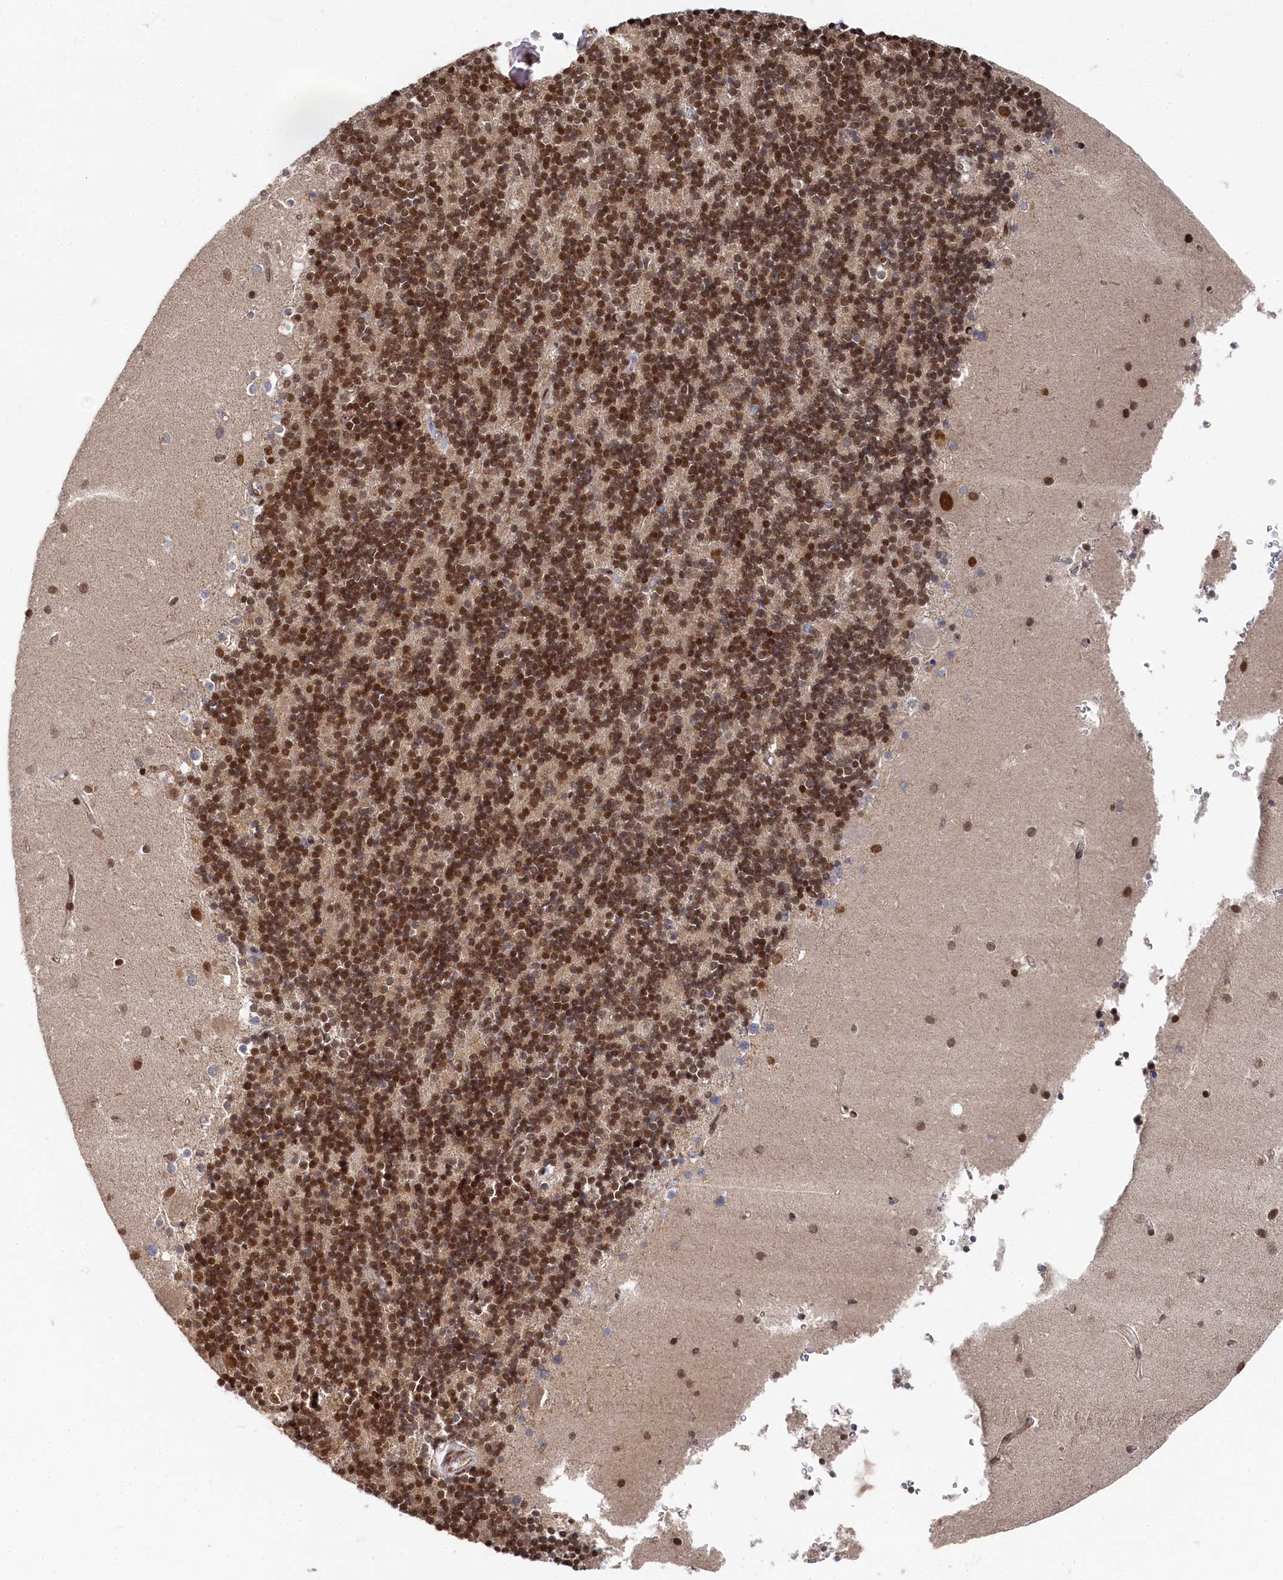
{"staining": {"intensity": "strong", "quantity": ">75%", "location": "nuclear"}, "tissue": "cerebellum", "cell_type": "Cells in granular layer", "image_type": "normal", "snomed": [{"axis": "morphology", "description": "Normal tissue, NOS"}, {"axis": "topography", "description": "Cerebellum"}], "caption": "Normal cerebellum demonstrates strong nuclear staining in about >75% of cells in granular layer, visualized by immunohistochemistry.", "gene": "BUB3", "patient": {"sex": "male", "age": 54}}